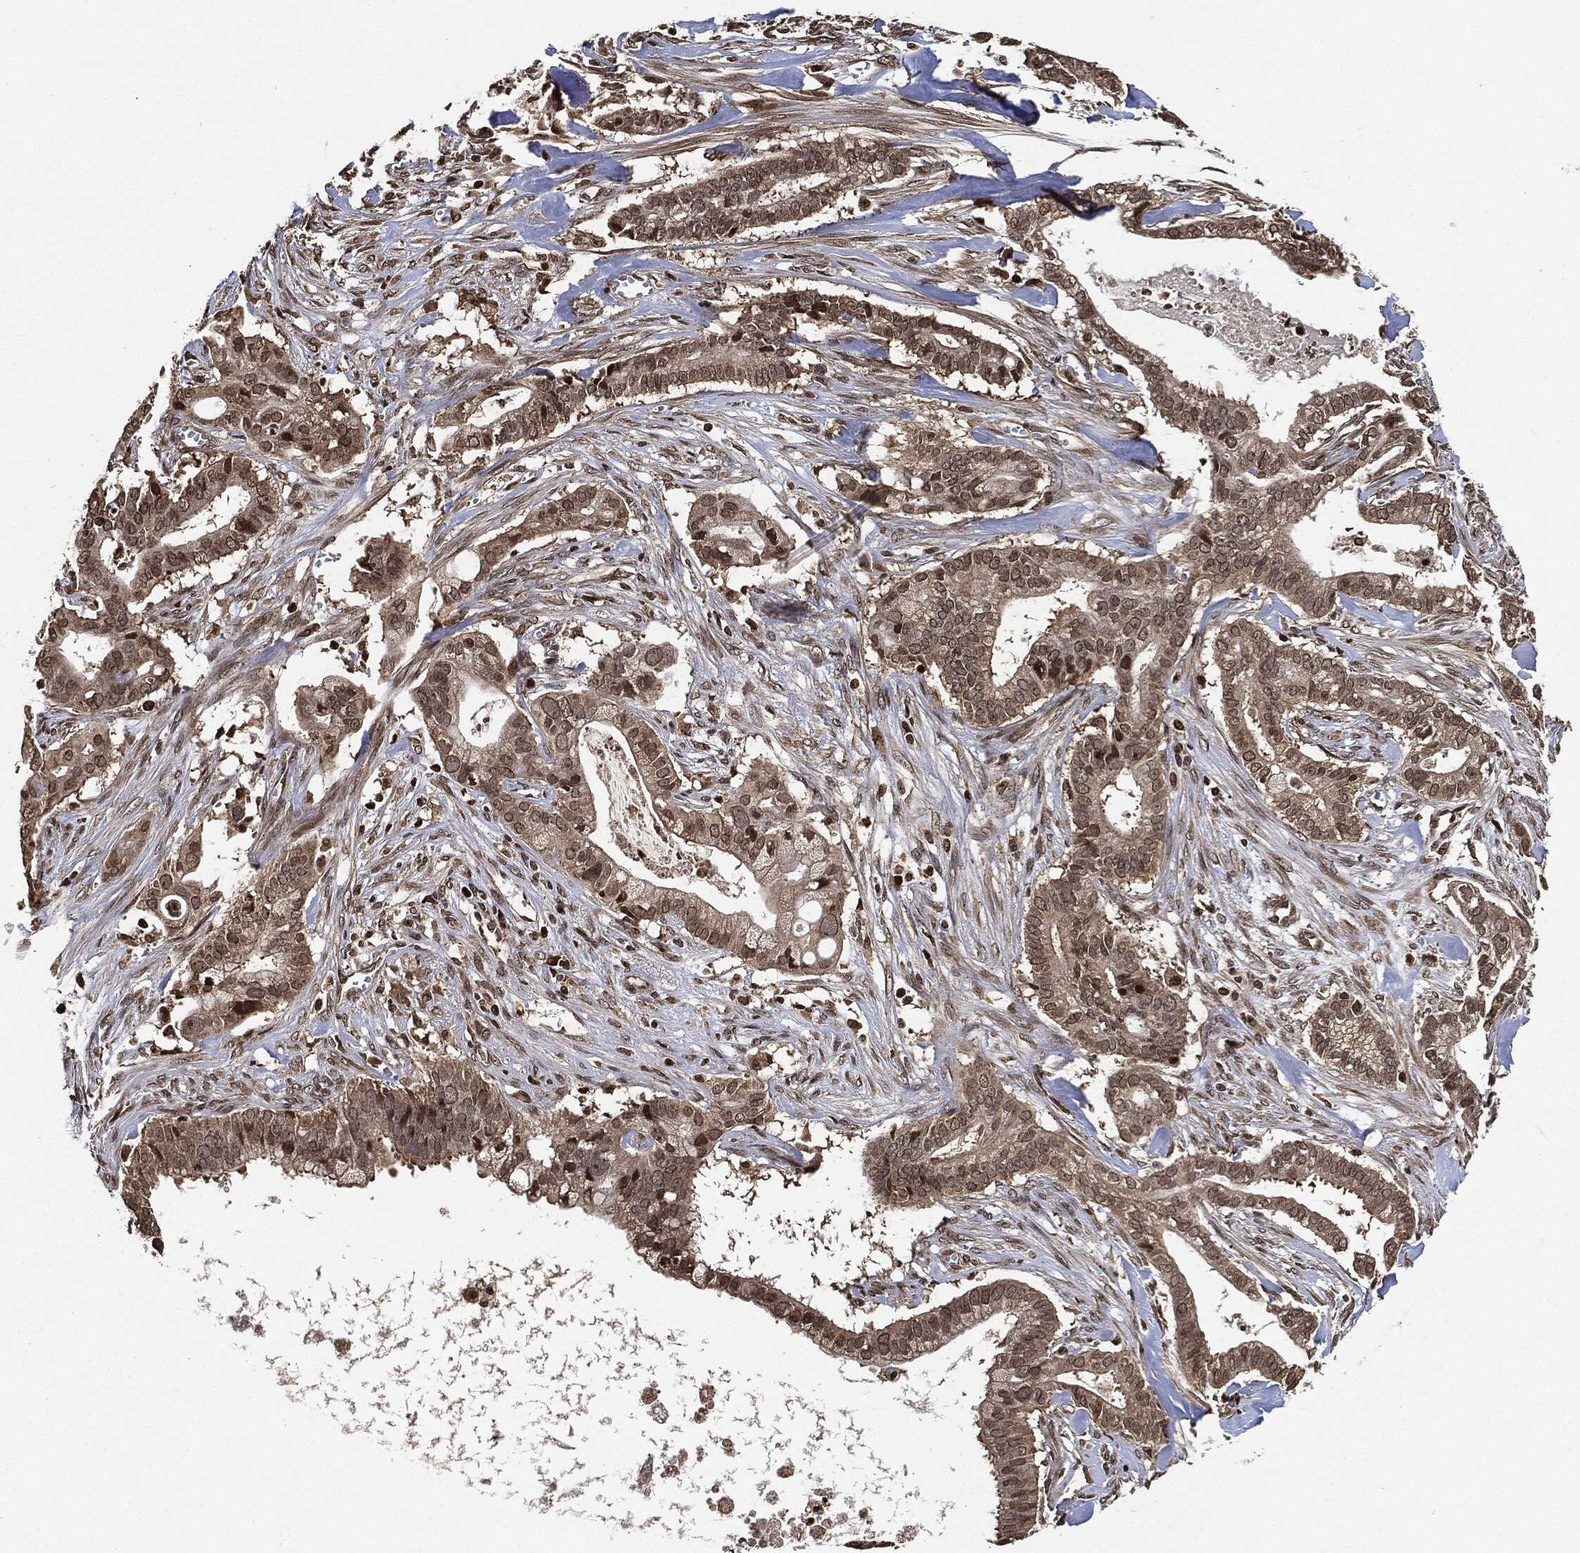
{"staining": {"intensity": "weak", "quantity": "25%-75%", "location": "cytoplasmic/membranous,nuclear"}, "tissue": "pancreatic cancer", "cell_type": "Tumor cells", "image_type": "cancer", "snomed": [{"axis": "morphology", "description": "Adenocarcinoma, NOS"}, {"axis": "topography", "description": "Pancreas"}], "caption": "Immunohistochemistry photomicrograph of neoplastic tissue: pancreatic cancer stained using immunohistochemistry exhibits low levels of weak protein expression localized specifically in the cytoplasmic/membranous and nuclear of tumor cells, appearing as a cytoplasmic/membranous and nuclear brown color.", "gene": "PDK1", "patient": {"sex": "male", "age": 61}}